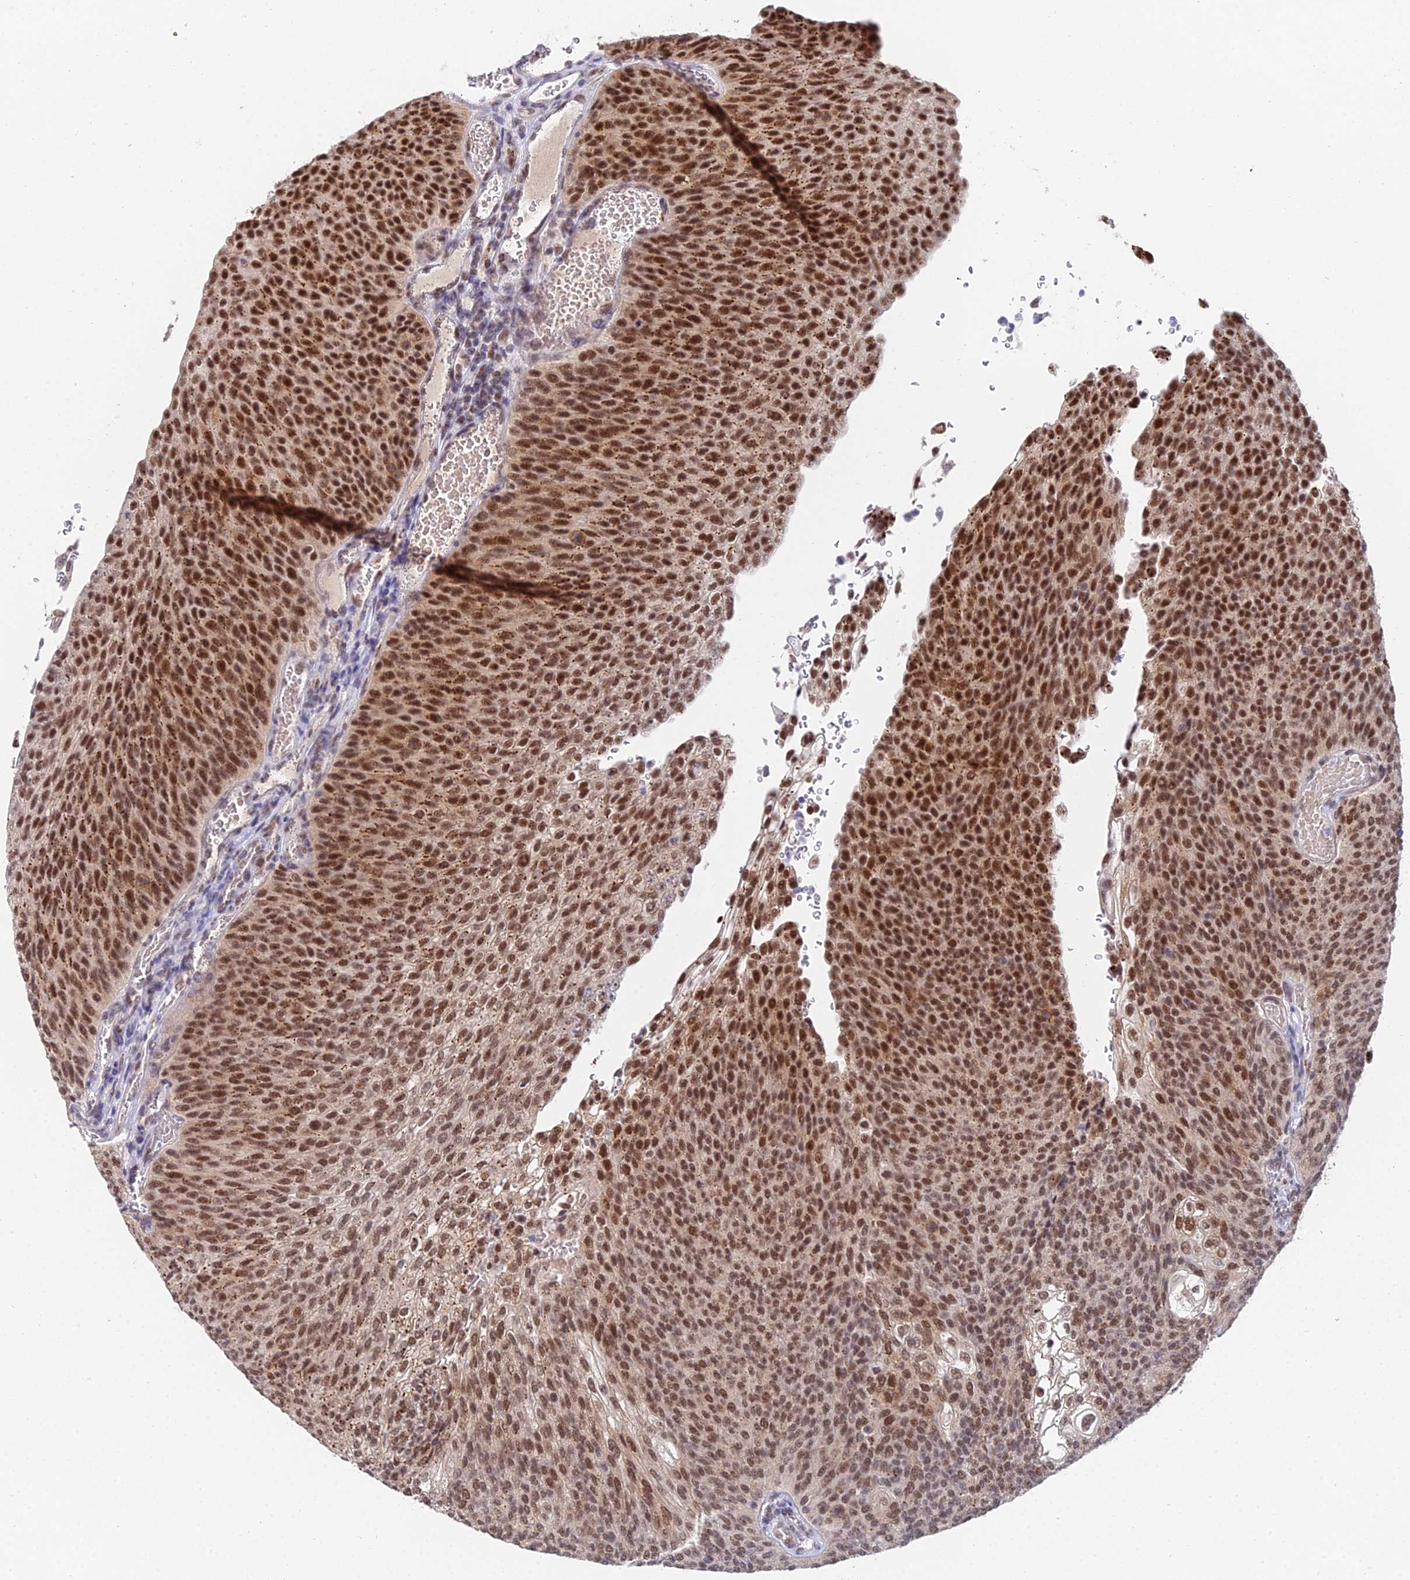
{"staining": {"intensity": "strong", "quantity": "25%-75%", "location": "cytoplasmic/membranous,nuclear"}, "tissue": "urothelial cancer", "cell_type": "Tumor cells", "image_type": "cancer", "snomed": [{"axis": "morphology", "description": "Urothelial carcinoma, High grade"}, {"axis": "topography", "description": "Urinary bladder"}], "caption": "Protein staining of urothelial cancer tissue reveals strong cytoplasmic/membranous and nuclear staining in approximately 25%-75% of tumor cells. (brown staining indicates protein expression, while blue staining denotes nuclei).", "gene": "THOC3", "patient": {"sex": "female", "age": 79}}